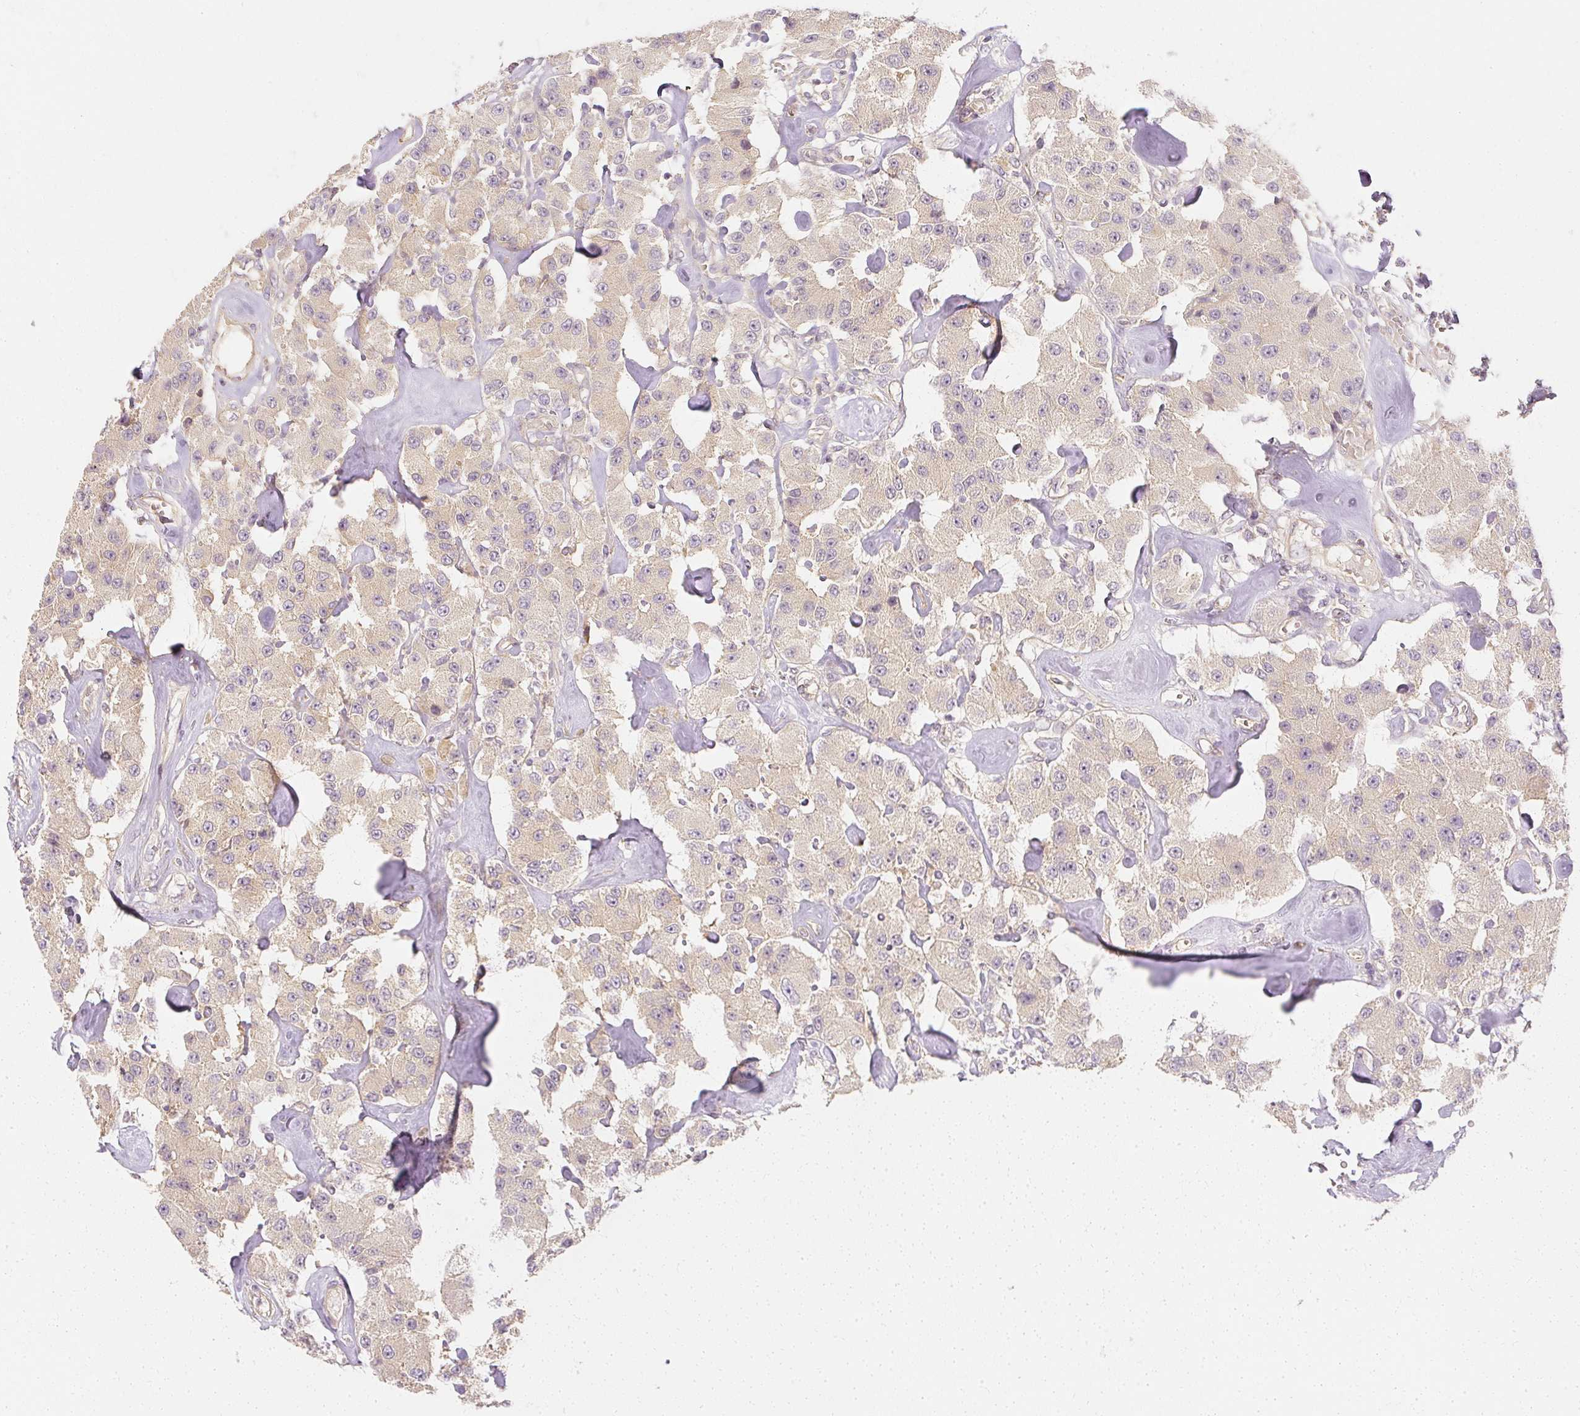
{"staining": {"intensity": "negative", "quantity": "none", "location": "none"}, "tissue": "carcinoid", "cell_type": "Tumor cells", "image_type": "cancer", "snomed": [{"axis": "morphology", "description": "Carcinoid, malignant, NOS"}, {"axis": "topography", "description": "Pancreas"}], "caption": "This is an IHC micrograph of carcinoid. There is no expression in tumor cells.", "gene": "GNAQ", "patient": {"sex": "male", "age": 41}}